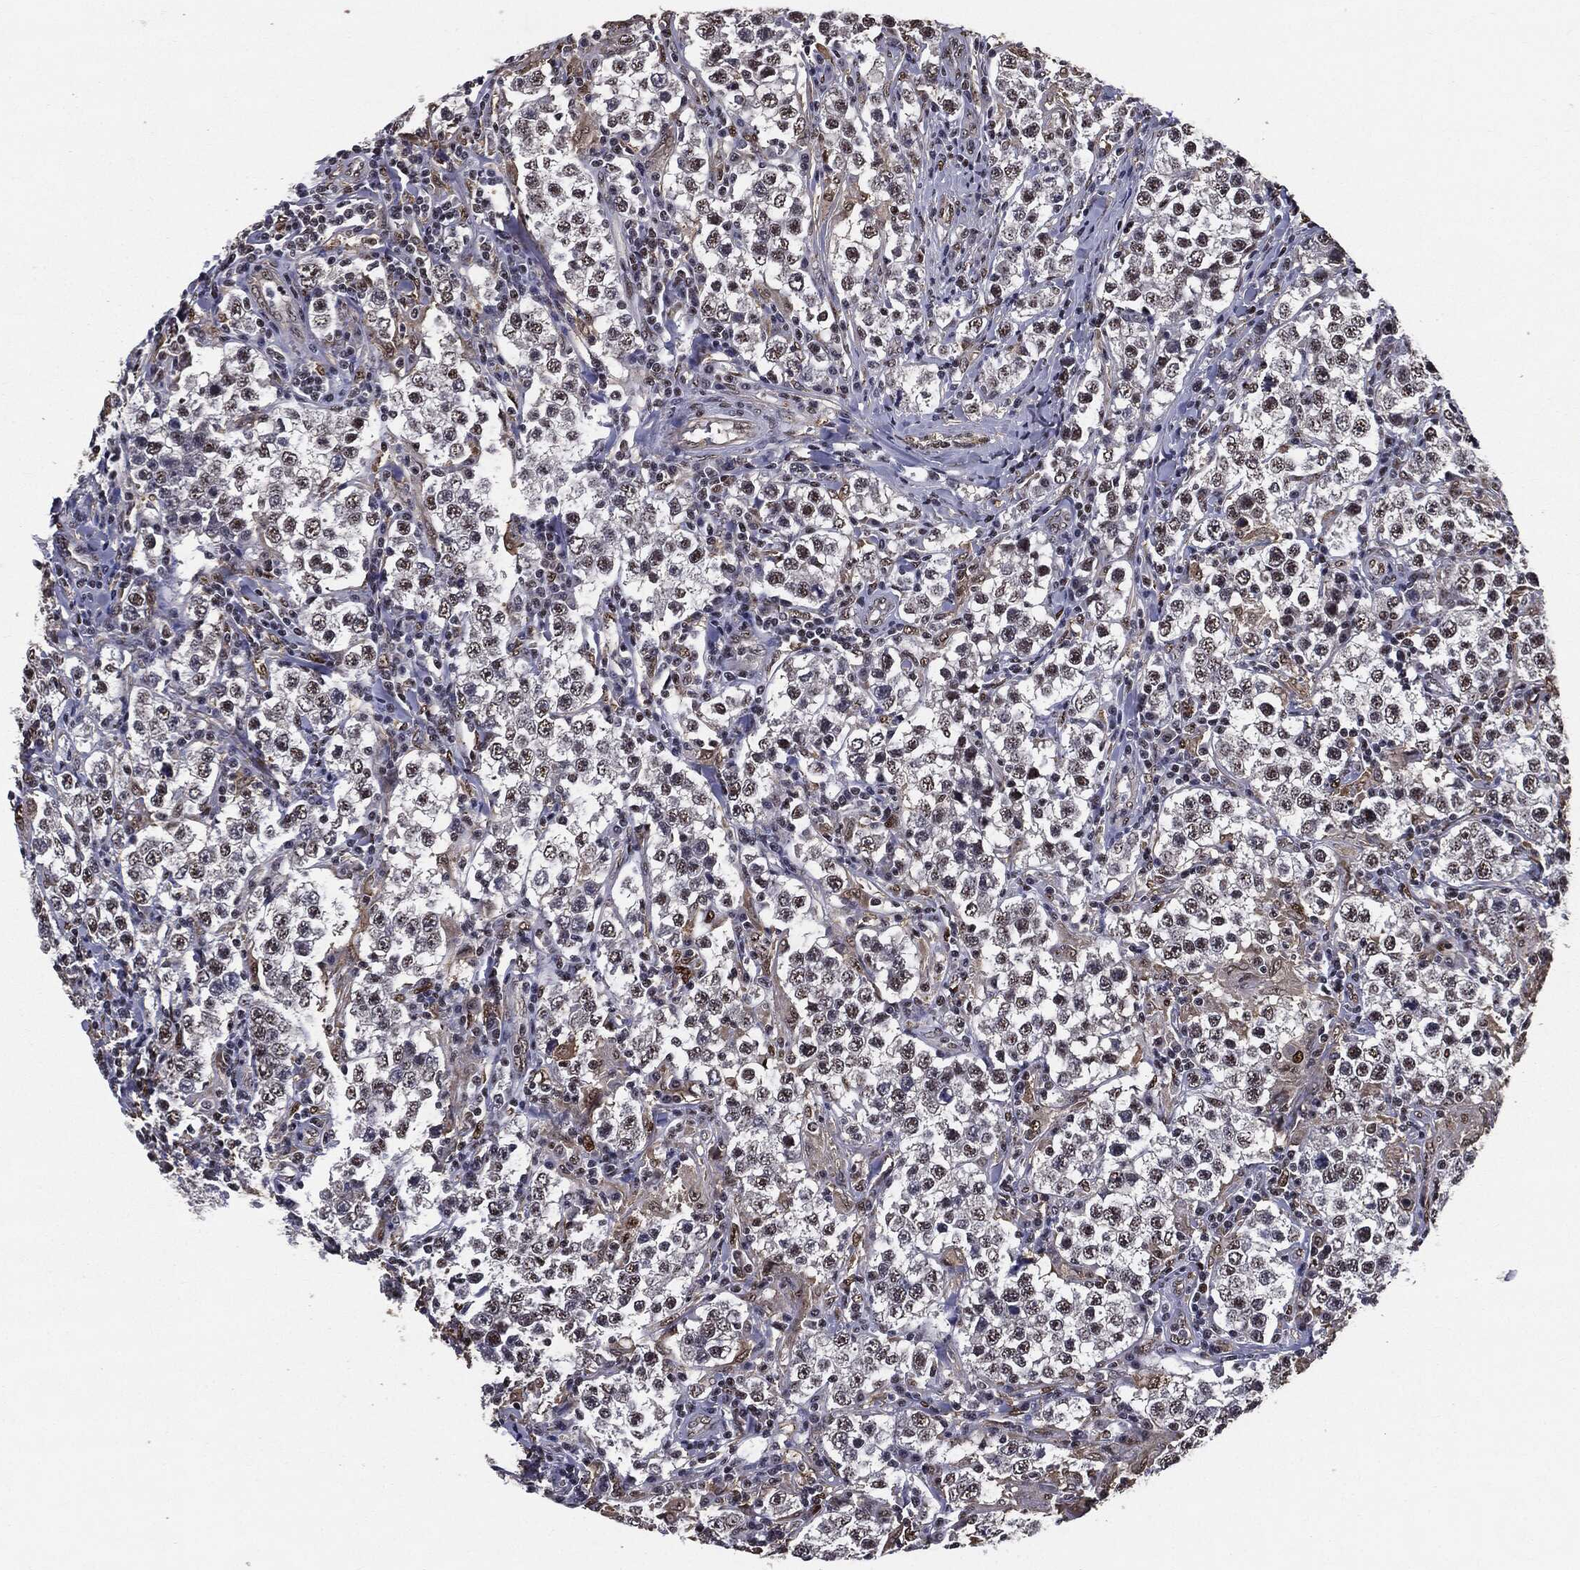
{"staining": {"intensity": "strong", "quantity": "25%-75%", "location": "nuclear"}, "tissue": "testis cancer", "cell_type": "Tumor cells", "image_type": "cancer", "snomed": [{"axis": "morphology", "description": "Seminoma, NOS"}, {"axis": "morphology", "description": "Carcinoma, Embryonal, NOS"}, {"axis": "topography", "description": "Testis"}], "caption": "This image exhibits immunohistochemistry staining of human testis cancer, with high strong nuclear expression in approximately 25%-75% of tumor cells.", "gene": "JUN", "patient": {"sex": "male", "age": 41}}